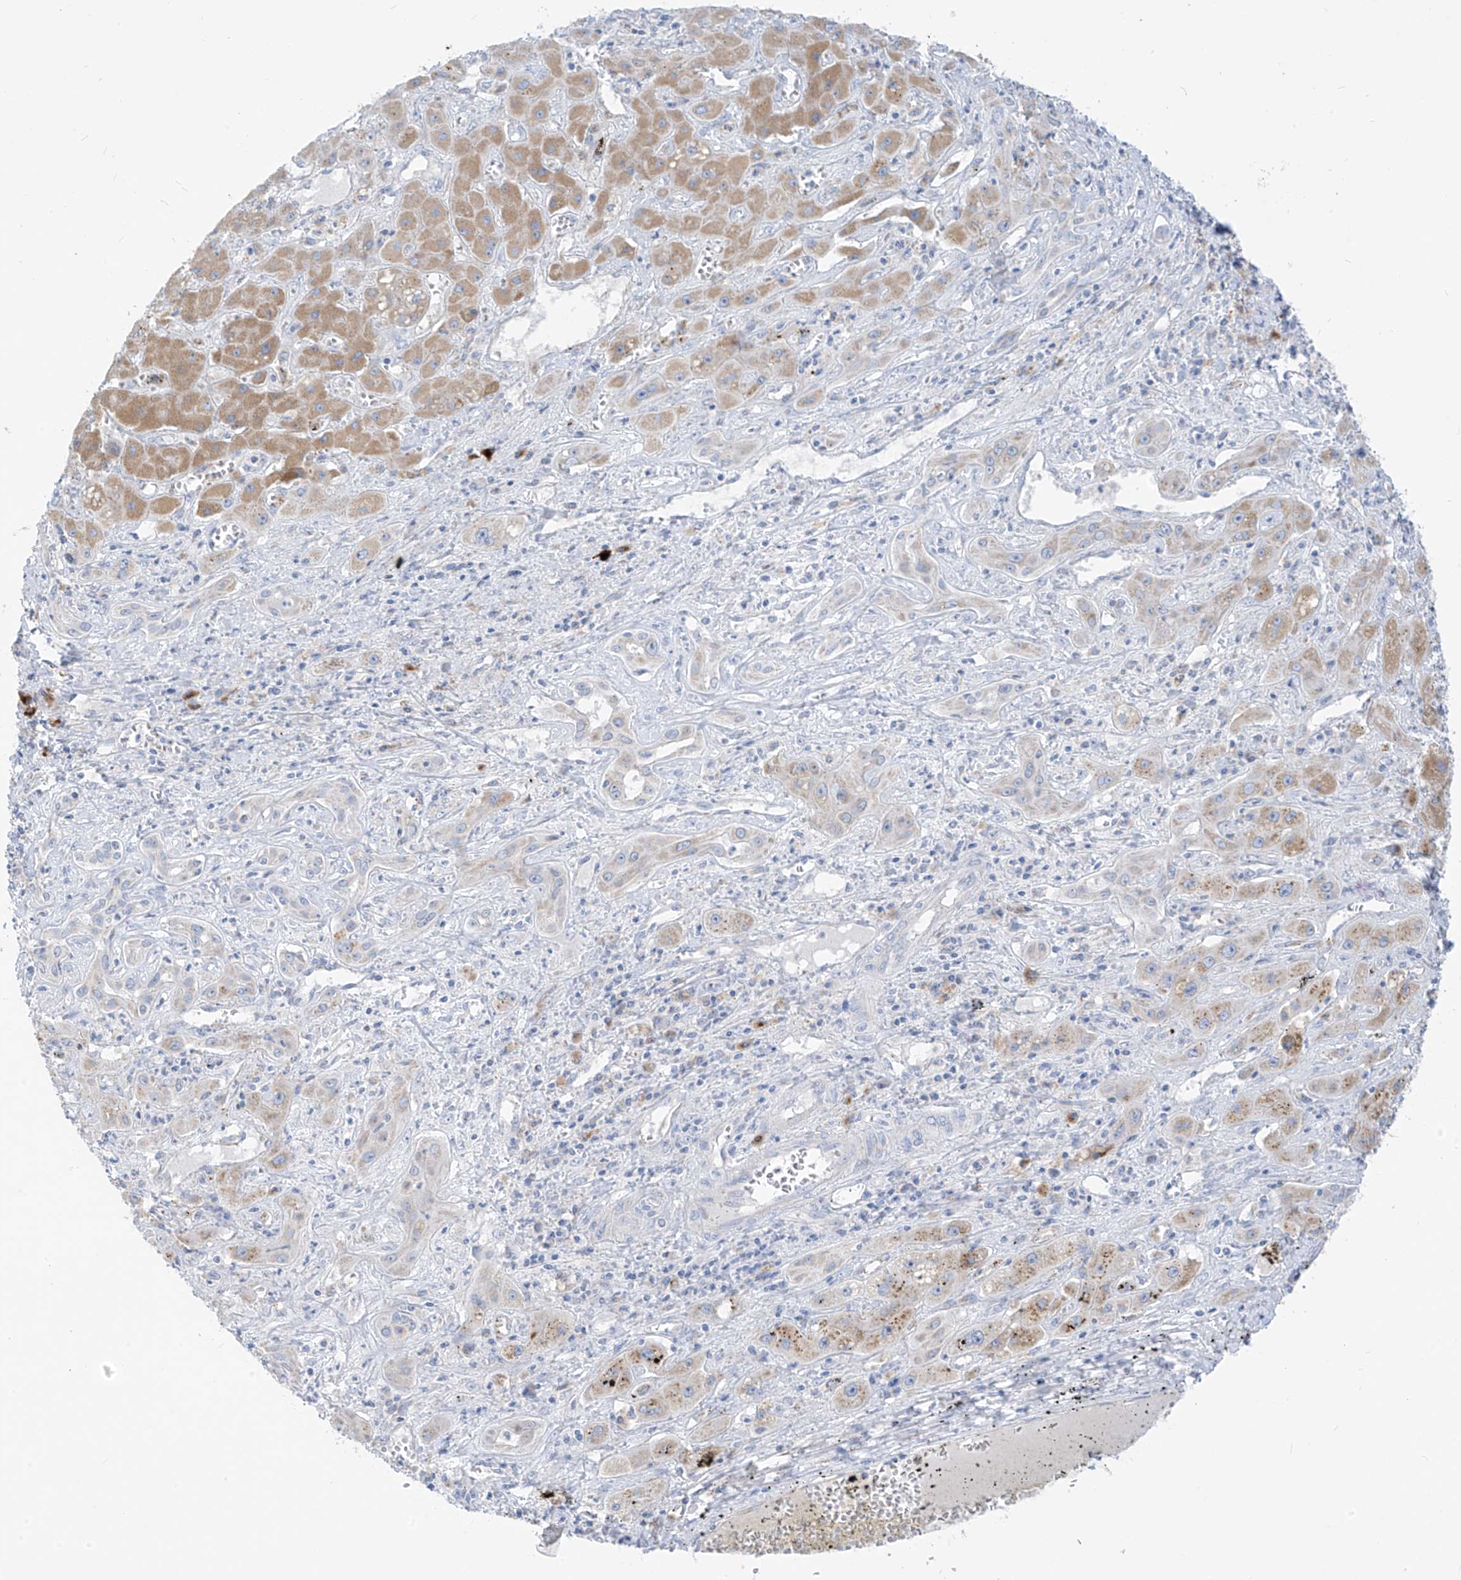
{"staining": {"intensity": "moderate", "quantity": "<25%", "location": "cytoplasmic/membranous"}, "tissue": "liver cancer", "cell_type": "Tumor cells", "image_type": "cancer", "snomed": [{"axis": "morphology", "description": "Cholangiocarcinoma"}, {"axis": "topography", "description": "Liver"}], "caption": "Liver cancer (cholangiocarcinoma) tissue displays moderate cytoplasmic/membranous expression in approximately <25% of tumor cells, visualized by immunohistochemistry.", "gene": "ZNF404", "patient": {"sex": "male", "age": 67}}